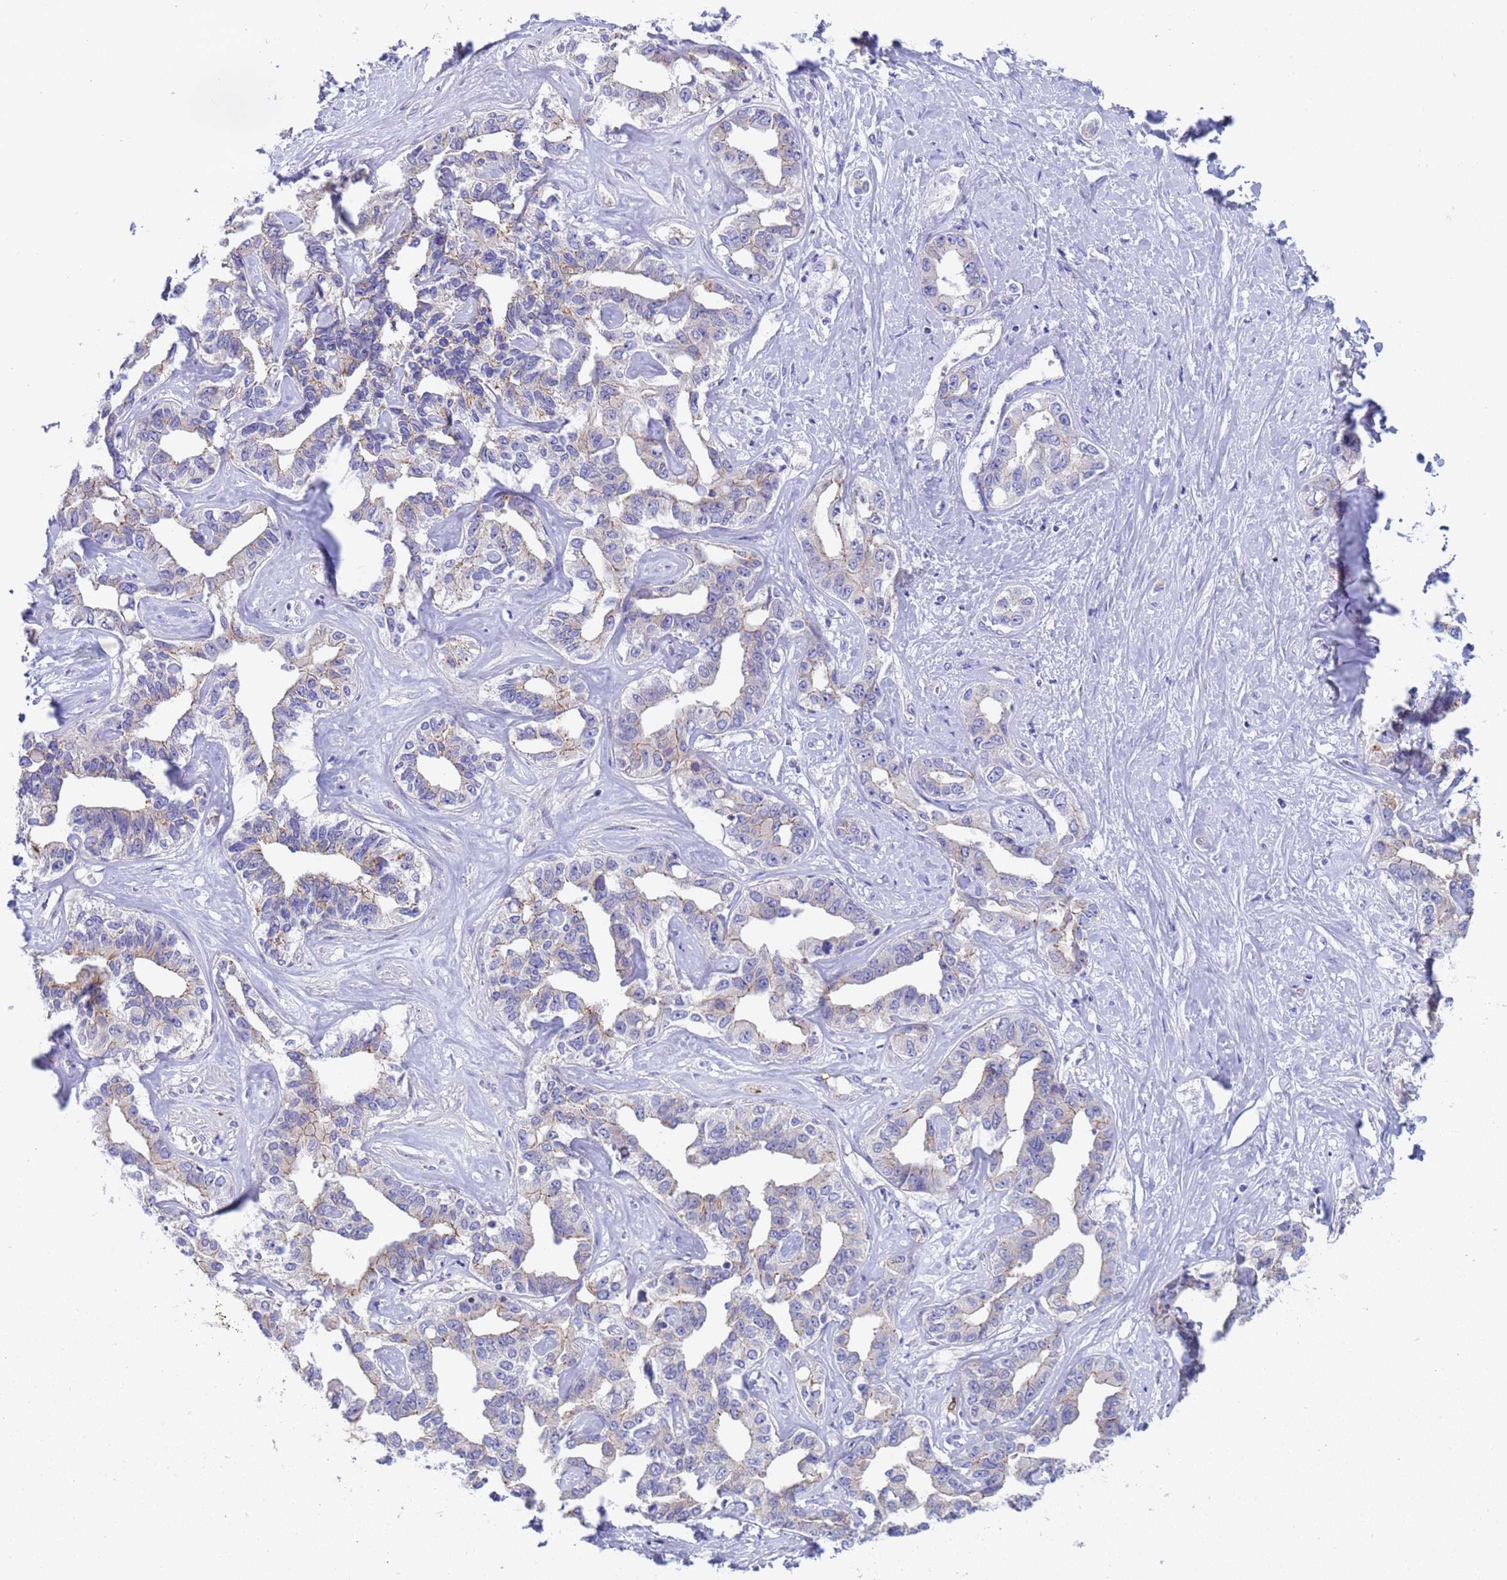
{"staining": {"intensity": "negative", "quantity": "none", "location": "none"}, "tissue": "liver cancer", "cell_type": "Tumor cells", "image_type": "cancer", "snomed": [{"axis": "morphology", "description": "Cholangiocarcinoma"}, {"axis": "topography", "description": "Liver"}], "caption": "Histopathology image shows no protein positivity in tumor cells of liver cholangiocarcinoma tissue. The staining is performed using DAB brown chromogen with nuclei counter-stained in using hematoxylin.", "gene": "C4orf46", "patient": {"sex": "male", "age": 59}}